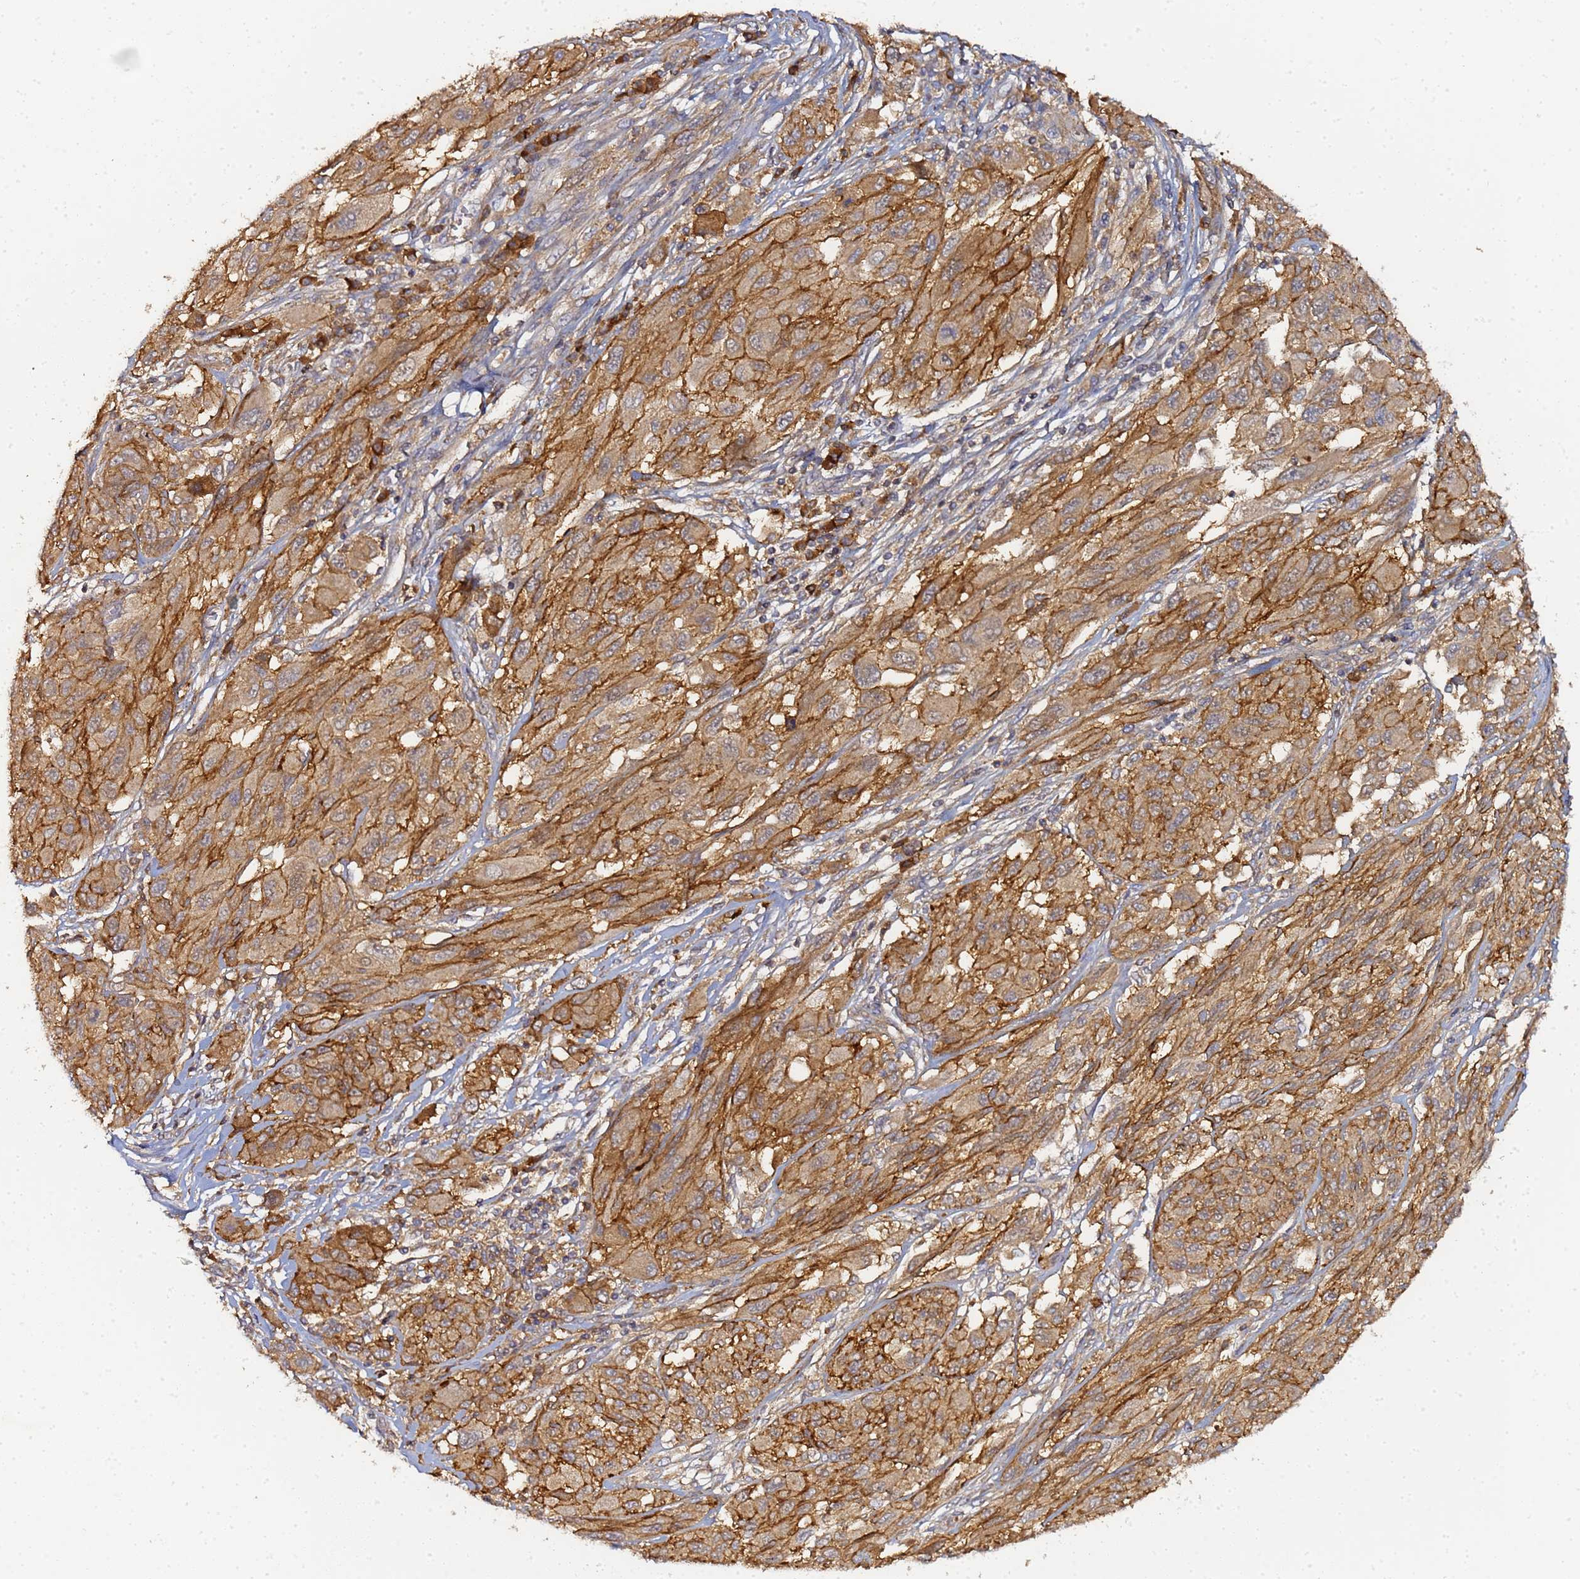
{"staining": {"intensity": "moderate", "quantity": ">75%", "location": "cytoplasmic/membranous"}, "tissue": "melanoma", "cell_type": "Tumor cells", "image_type": "cancer", "snomed": [{"axis": "morphology", "description": "Malignant melanoma, NOS"}, {"axis": "topography", "description": "Skin"}], "caption": "Moderate cytoplasmic/membranous expression for a protein is identified in approximately >75% of tumor cells of melanoma using IHC.", "gene": "LRRC69", "patient": {"sex": "female", "age": 91}}